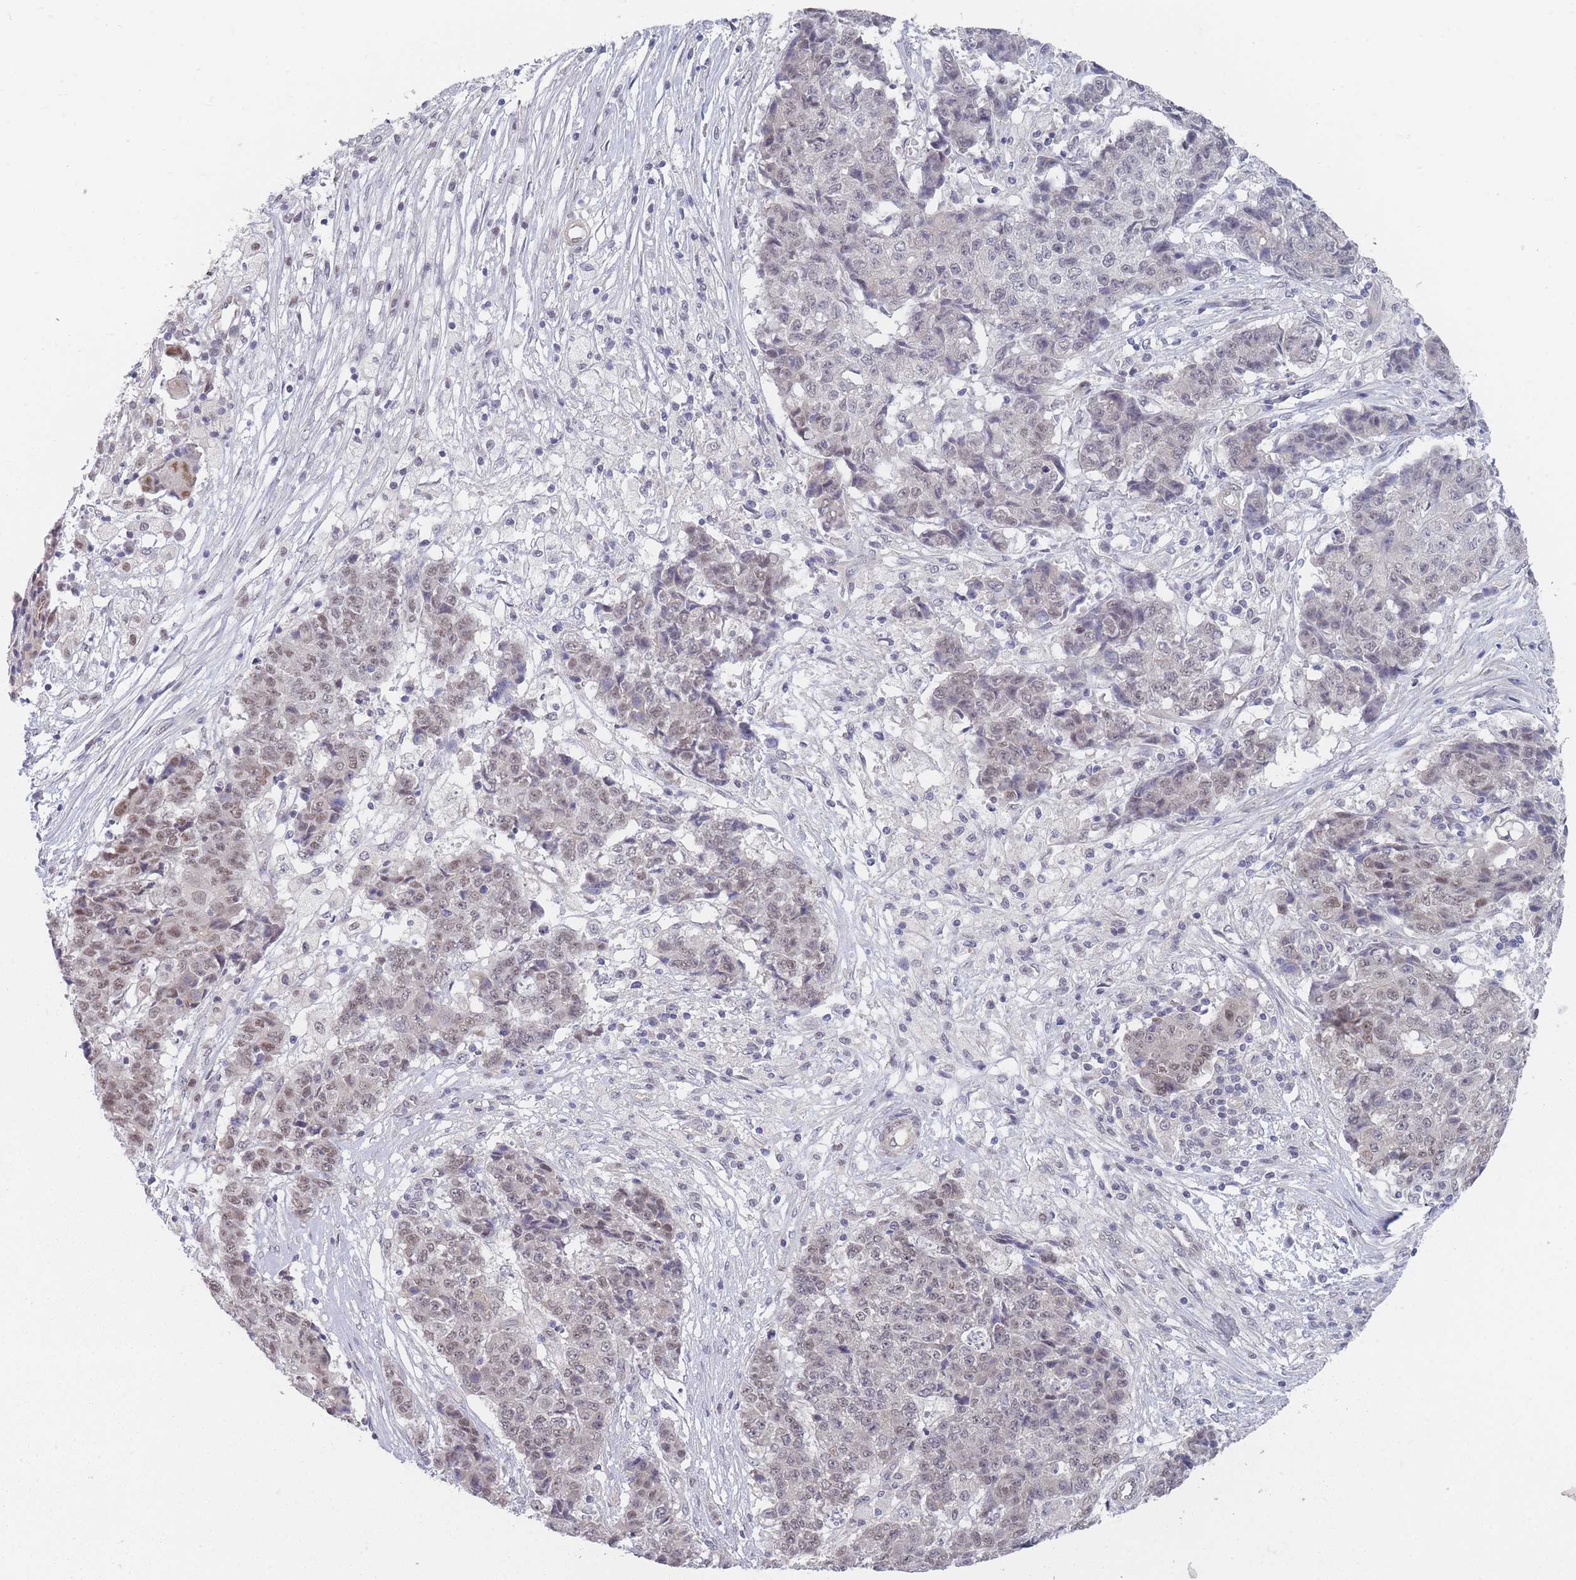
{"staining": {"intensity": "weak", "quantity": "<25%", "location": "nuclear"}, "tissue": "ovarian cancer", "cell_type": "Tumor cells", "image_type": "cancer", "snomed": [{"axis": "morphology", "description": "Carcinoma, endometroid"}, {"axis": "topography", "description": "Ovary"}], "caption": "IHC of human endometroid carcinoma (ovarian) exhibits no expression in tumor cells.", "gene": "ANKRD10", "patient": {"sex": "female", "age": 42}}